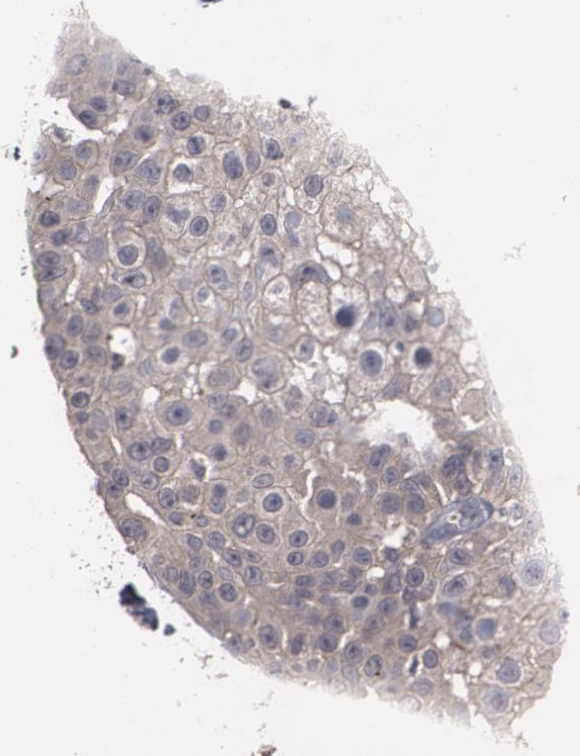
{"staining": {"intensity": "moderate", "quantity": ">75%", "location": "cytoplasmic/membranous"}, "tissue": "skin cancer", "cell_type": "Tumor cells", "image_type": "cancer", "snomed": [{"axis": "morphology", "description": "Squamous cell carcinoma, NOS"}, {"axis": "topography", "description": "Skin"}], "caption": "A photomicrograph of skin cancer (squamous cell carcinoma) stained for a protein shows moderate cytoplasmic/membranous brown staining in tumor cells. (Stains: DAB in brown, nuclei in blue, Microscopy: brightfield microscopy at high magnification).", "gene": "ARF6", "patient": {"sex": "female", "age": 57}}